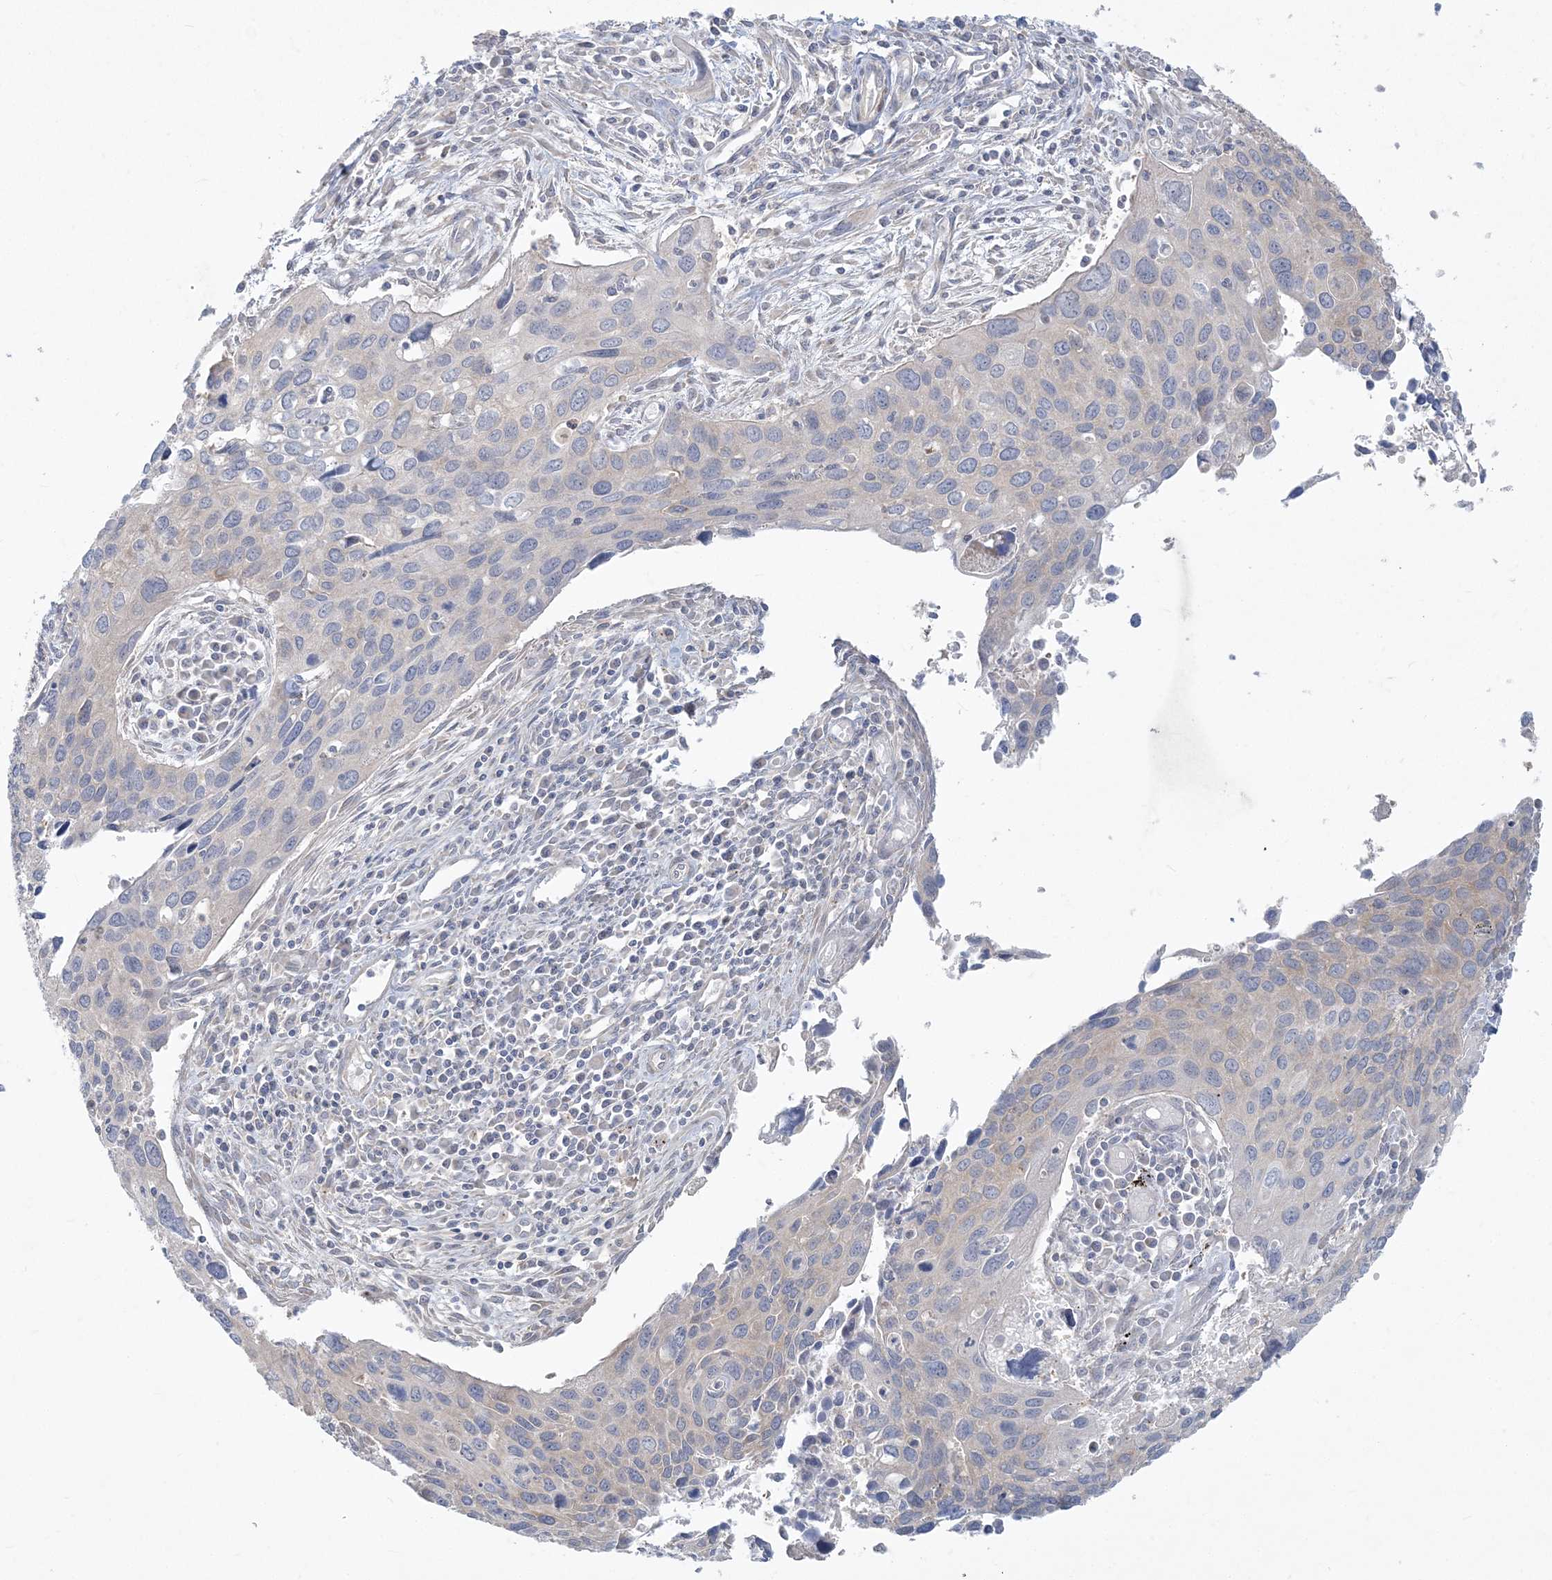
{"staining": {"intensity": "negative", "quantity": "none", "location": "none"}, "tissue": "cervical cancer", "cell_type": "Tumor cells", "image_type": "cancer", "snomed": [{"axis": "morphology", "description": "Squamous cell carcinoma, NOS"}, {"axis": "topography", "description": "Cervix"}], "caption": "Human cervical cancer stained for a protein using immunohistochemistry demonstrates no expression in tumor cells.", "gene": "ZC3H6", "patient": {"sex": "female", "age": 55}}